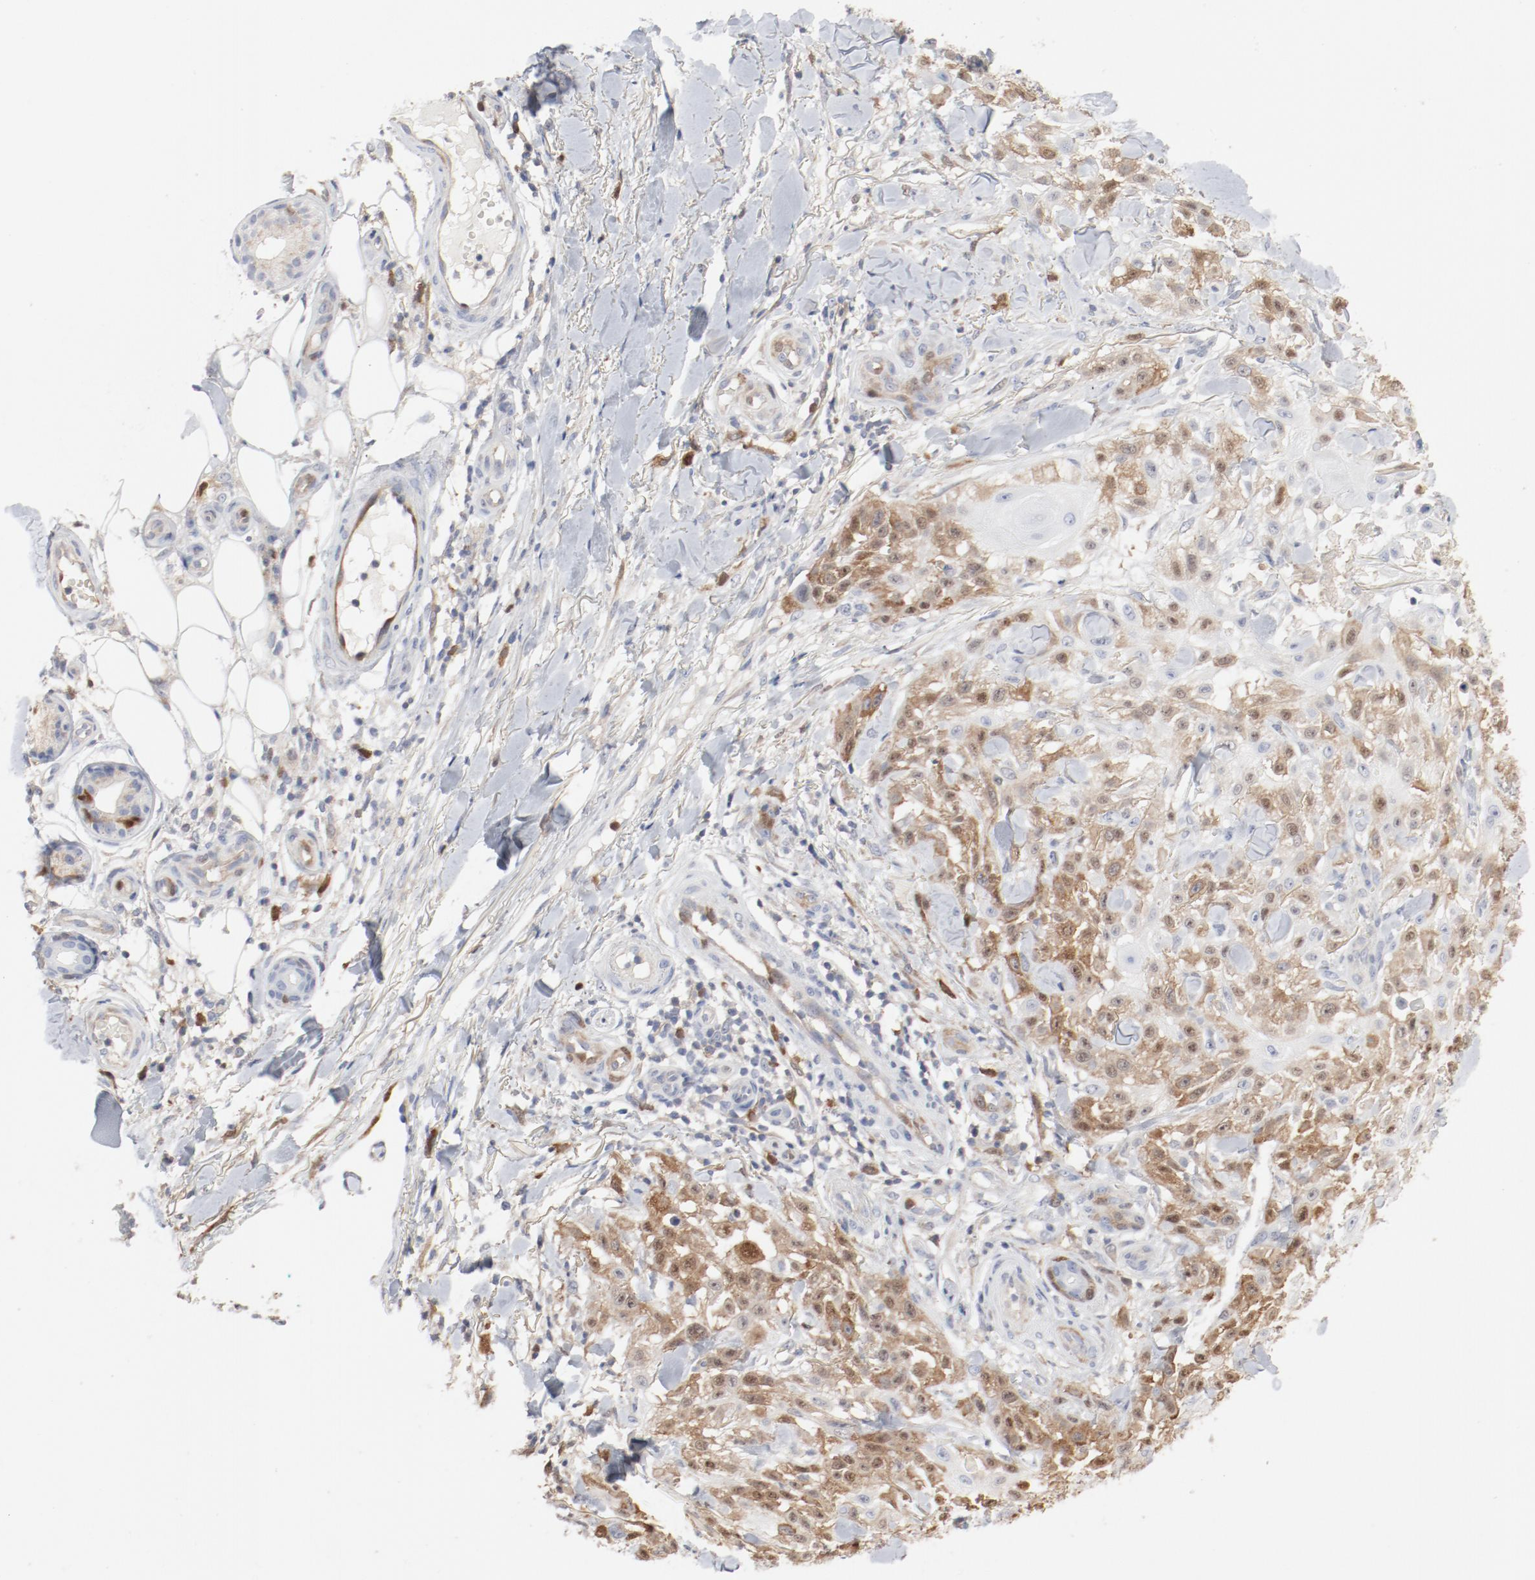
{"staining": {"intensity": "moderate", "quantity": ">75%", "location": "cytoplasmic/membranous,nuclear"}, "tissue": "skin cancer", "cell_type": "Tumor cells", "image_type": "cancer", "snomed": [{"axis": "morphology", "description": "Squamous cell carcinoma, NOS"}, {"axis": "topography", "description": "Skin"}], "caption": "The photomicrograph exhibits a brown stain indicating the presence of a protein in the cytoplasmic/membranous and nuclear of tumor cells in skin cancer.", "gene": "CDK1", "patient": {"sex": "female", "age": 42}}